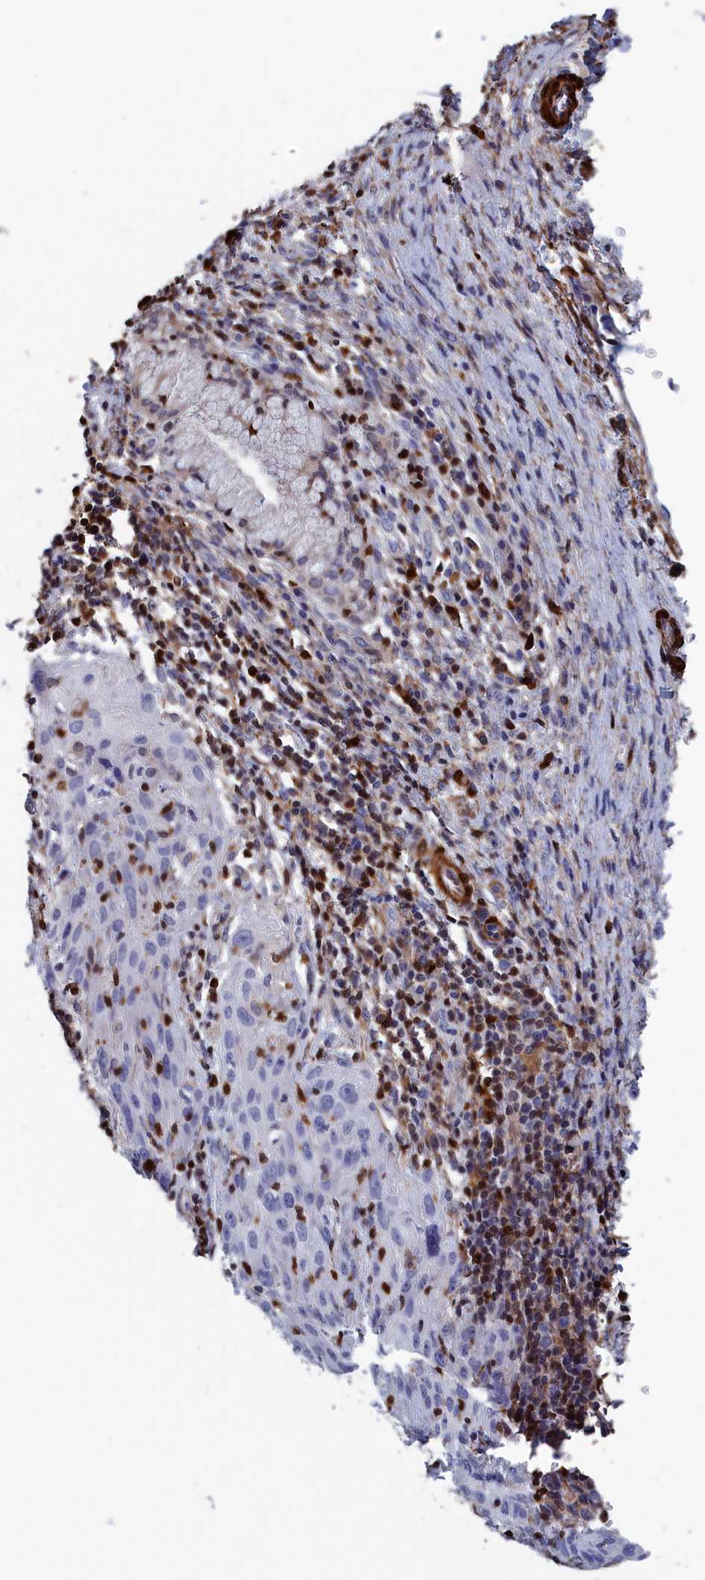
{"staining": {"intensity": "negative", "quantity": "none", "location": "none"}, "tissue": "cervical cancer", "cell_type": "Tumor cells", "image_type": "cancer", "snomed": [{"axis": "morphology", "description": "Squamous cell carcinoma, NOS"}, {"axis": "topography", "description": "Cervix"}], "caption": "IHC histopathology image of cervical cancer (squamous cell carcinoma) stained for a protein (brown), which displays no positivity in tumor cells.", "gene": "CRIP1", "patient": {"sex": "female", "age": 50}}